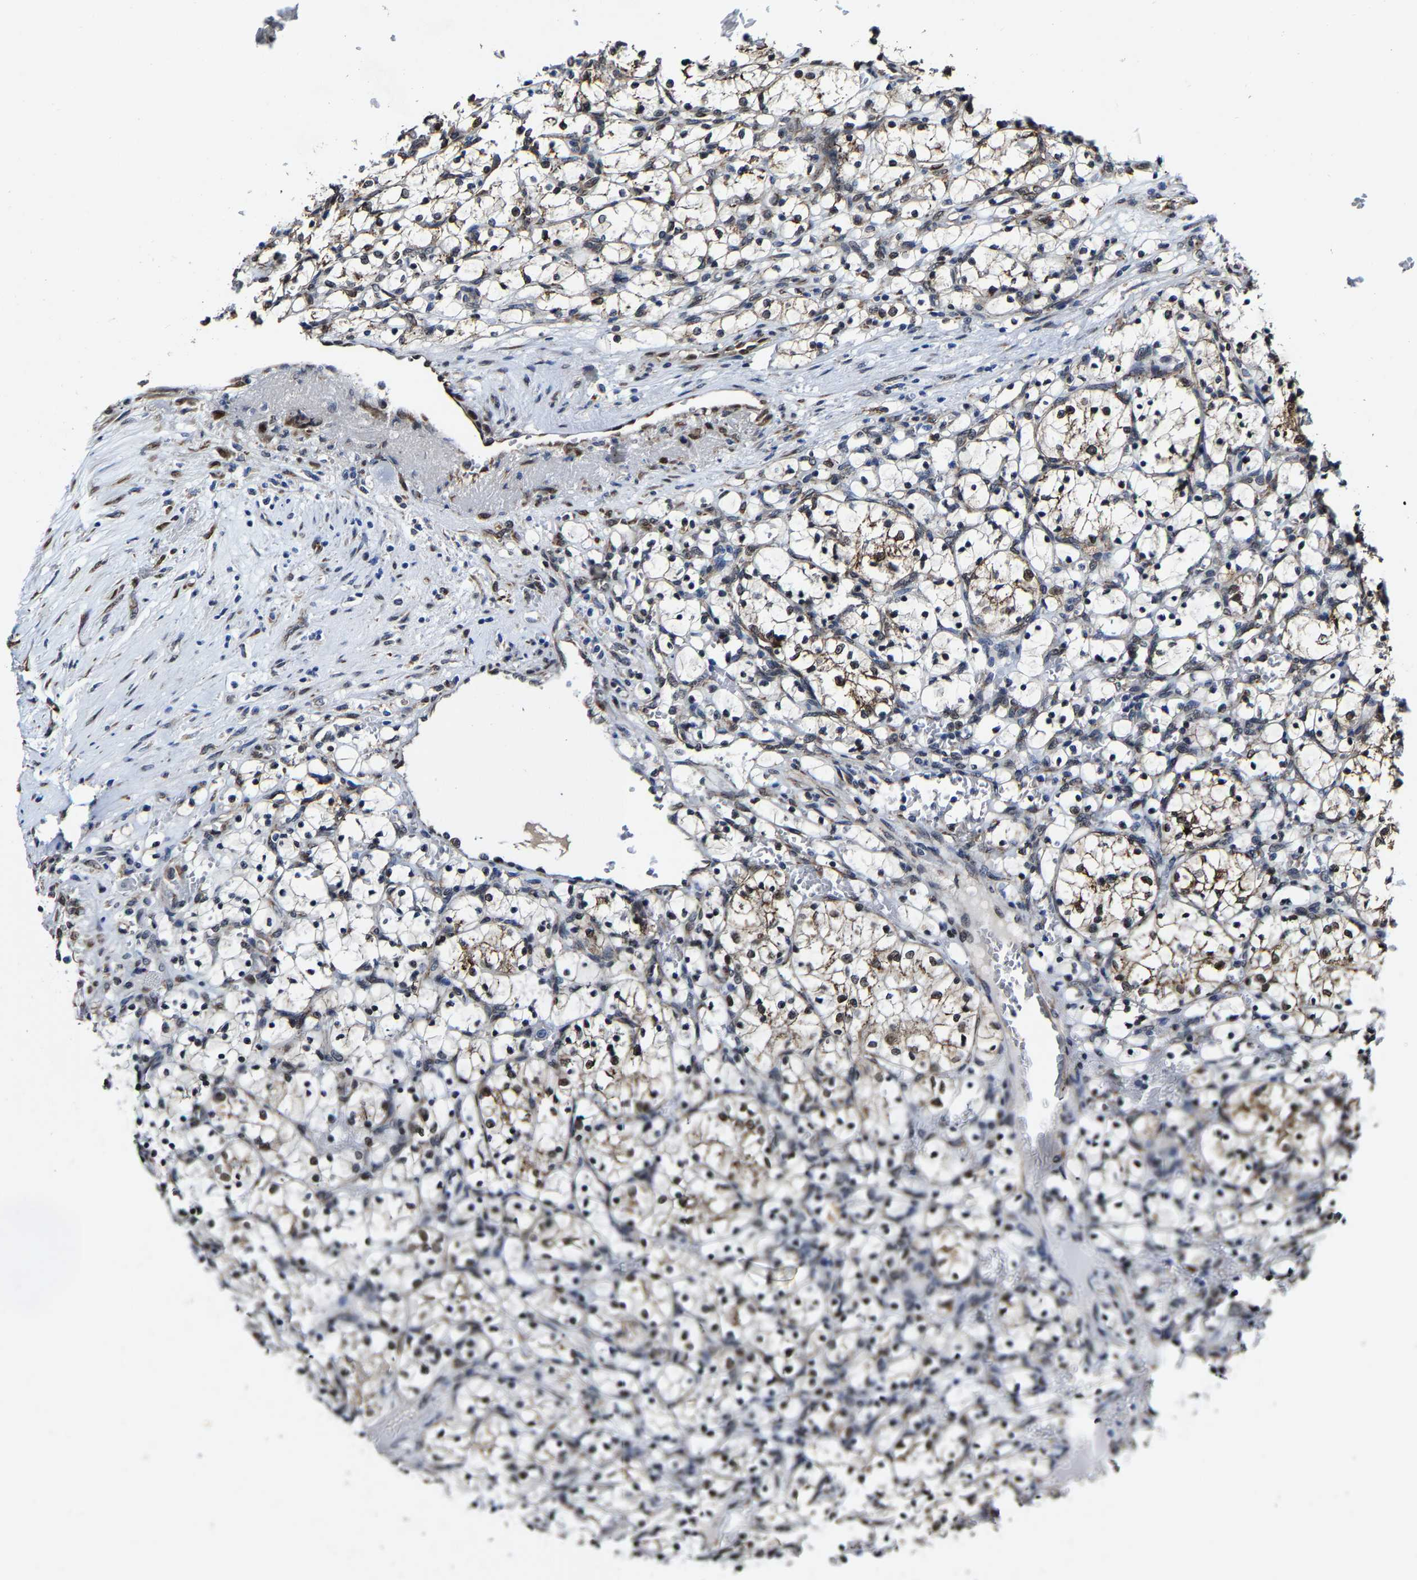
{"staining": {"intensity": "weak", "quantity": "<25%", "location": "cytoplasmic/membranous,nuclear"}, "tissue": "renal cancer", "cell_type": "Tumor cells", "image_type": "cancer", "snomed": [{"axis": "morphology", "description": "Adenocarcinoma, NOS"}, {"axis": "topography", "description": "Kidney"}], "caption": "Immunohistochemical staining of human renal cancer (adenocarcinoma) exhibits no significant positivity in tumor cells.", "gene": "METTL1", "patient": {"sex": "female", "age": 69}}